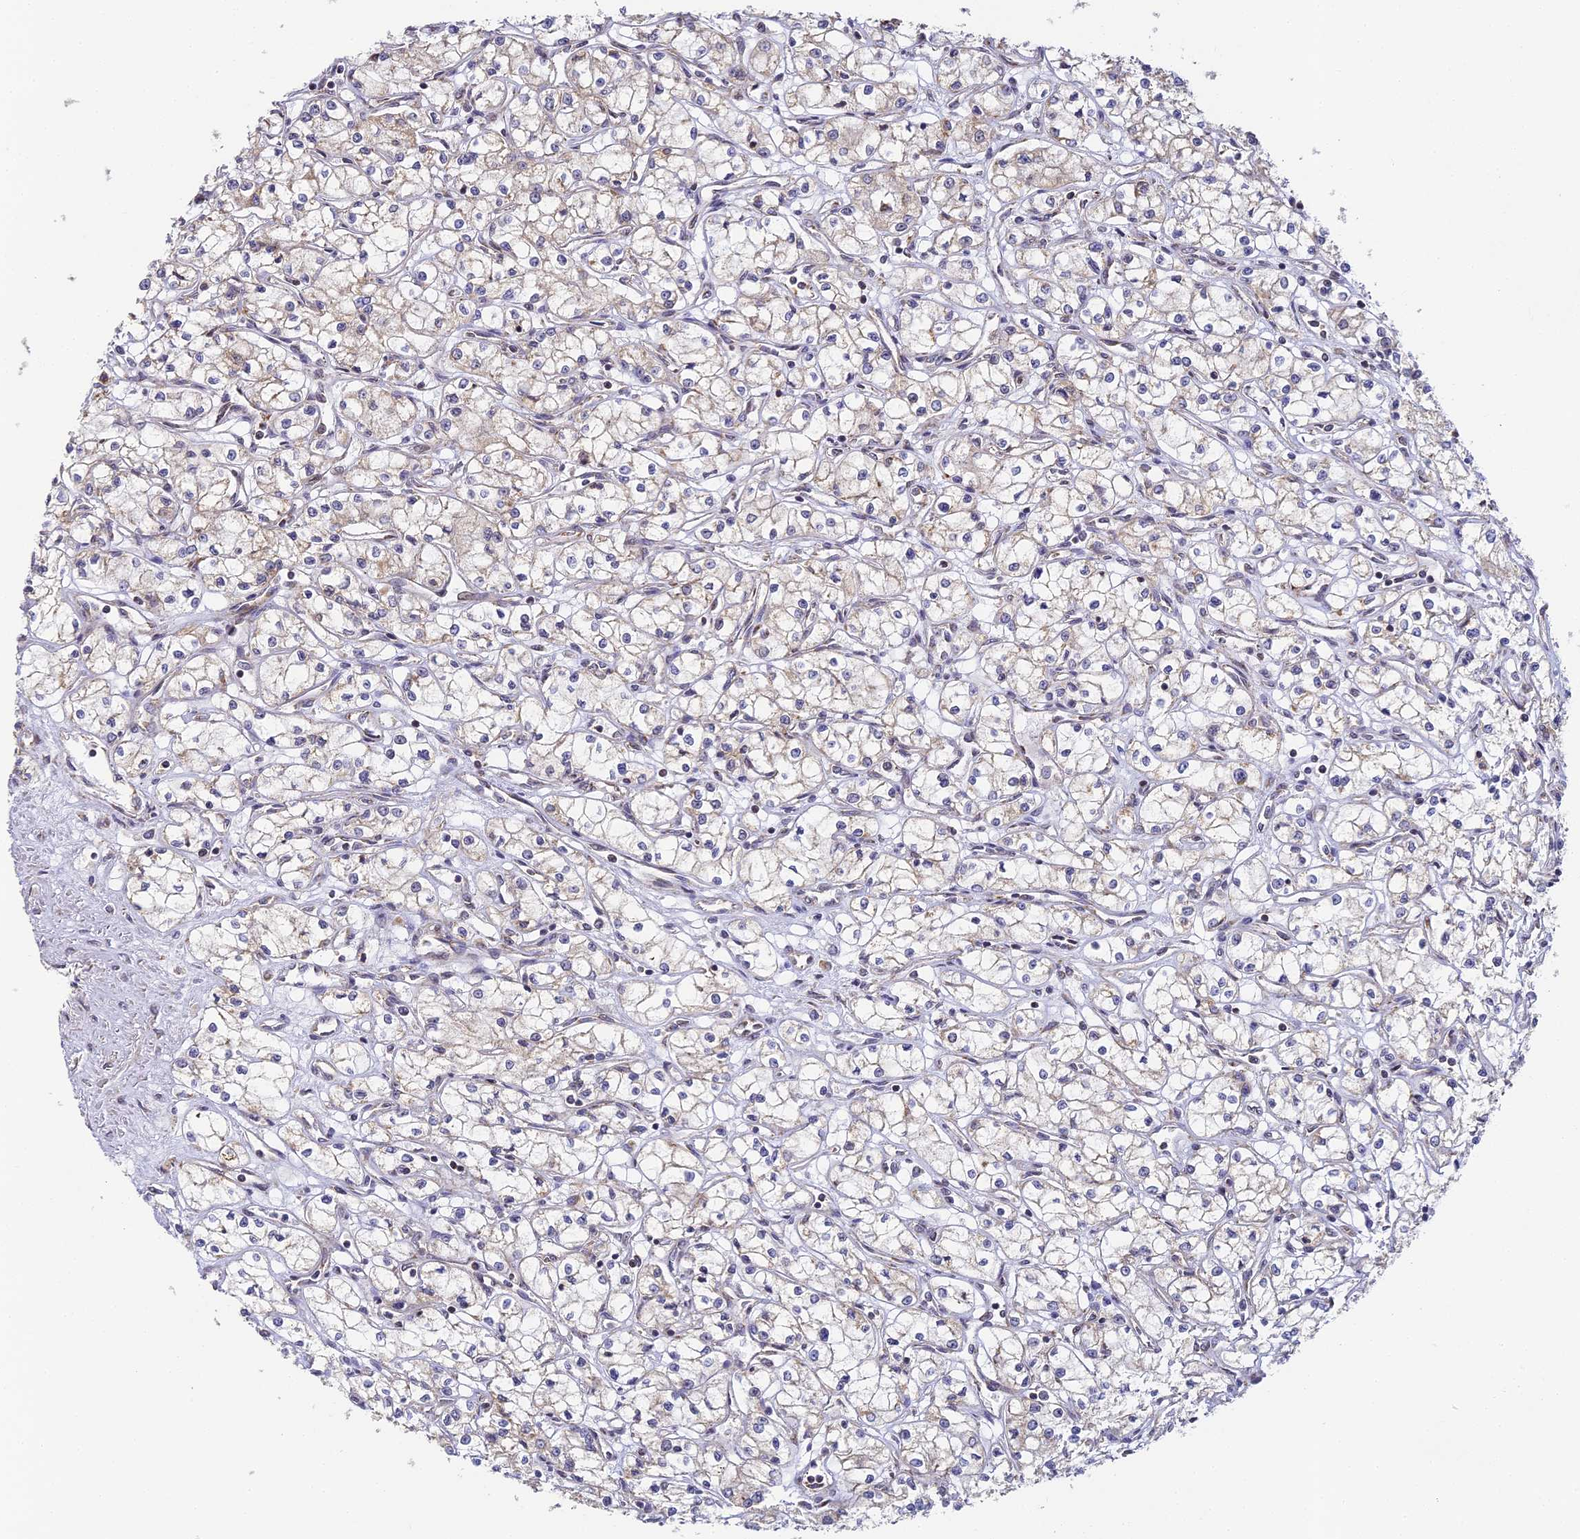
{"staining": {"intensity": "weak", "quantity": "<25%", "location": "cytoplasmic/membranous"}, "tissue": "renal cancer", "cell_type": "Tumor cells", "image_type": "cancer", "snomed": [{"axis": "morphology", "description": "Adenocarcinoma, NOS"}, {"axis": "topography", "description": "Kidney"}], "caption": "High magnification brightfield microscopy of renal cancer stained with DAB (brown) and counterstained with hematoxylin (blue): tumor cells show no significant positivity.", "gene": "DNAAF10", "patient": {"sex": "male", "age": 59}}